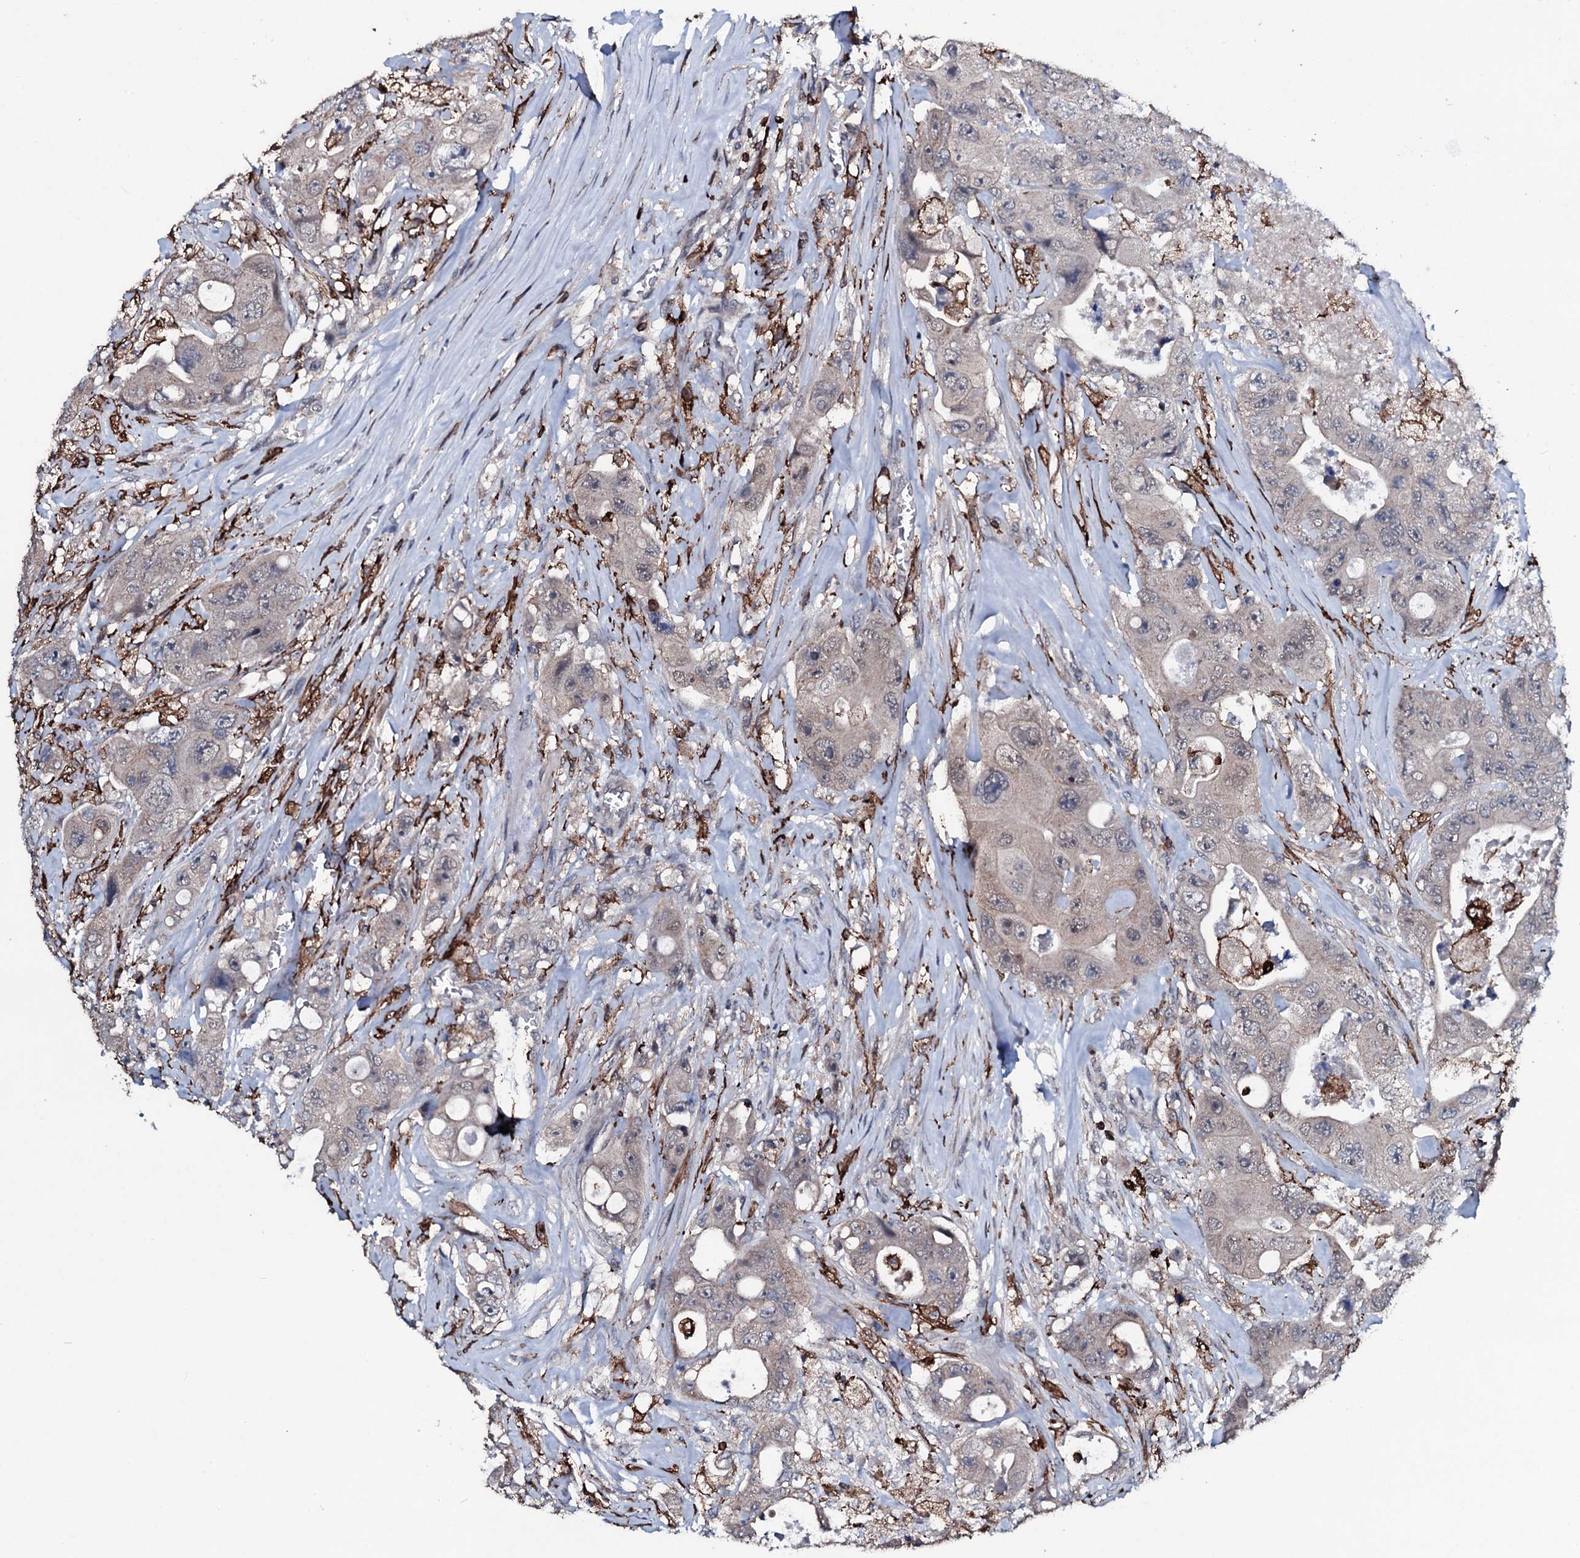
{"staining": {"intensity": "negative", "quantity": "none", "location": "none"}, "tissue": "colorectal cancer", "cell_type": "Tumor cells", "image_type": "cancer", "snomed": [{"axis": "morphology", "description": "Adenocarcinoma, NOS"}, {"axis": "topography", "description": "Colon"}], "caption": "Colorectal adenocarcinoma stained for a protein using immunohistochemistry shows no staining tumor cells.", "gene": "OGFOD2", "patient": {"sex": "female", "age": 46}}